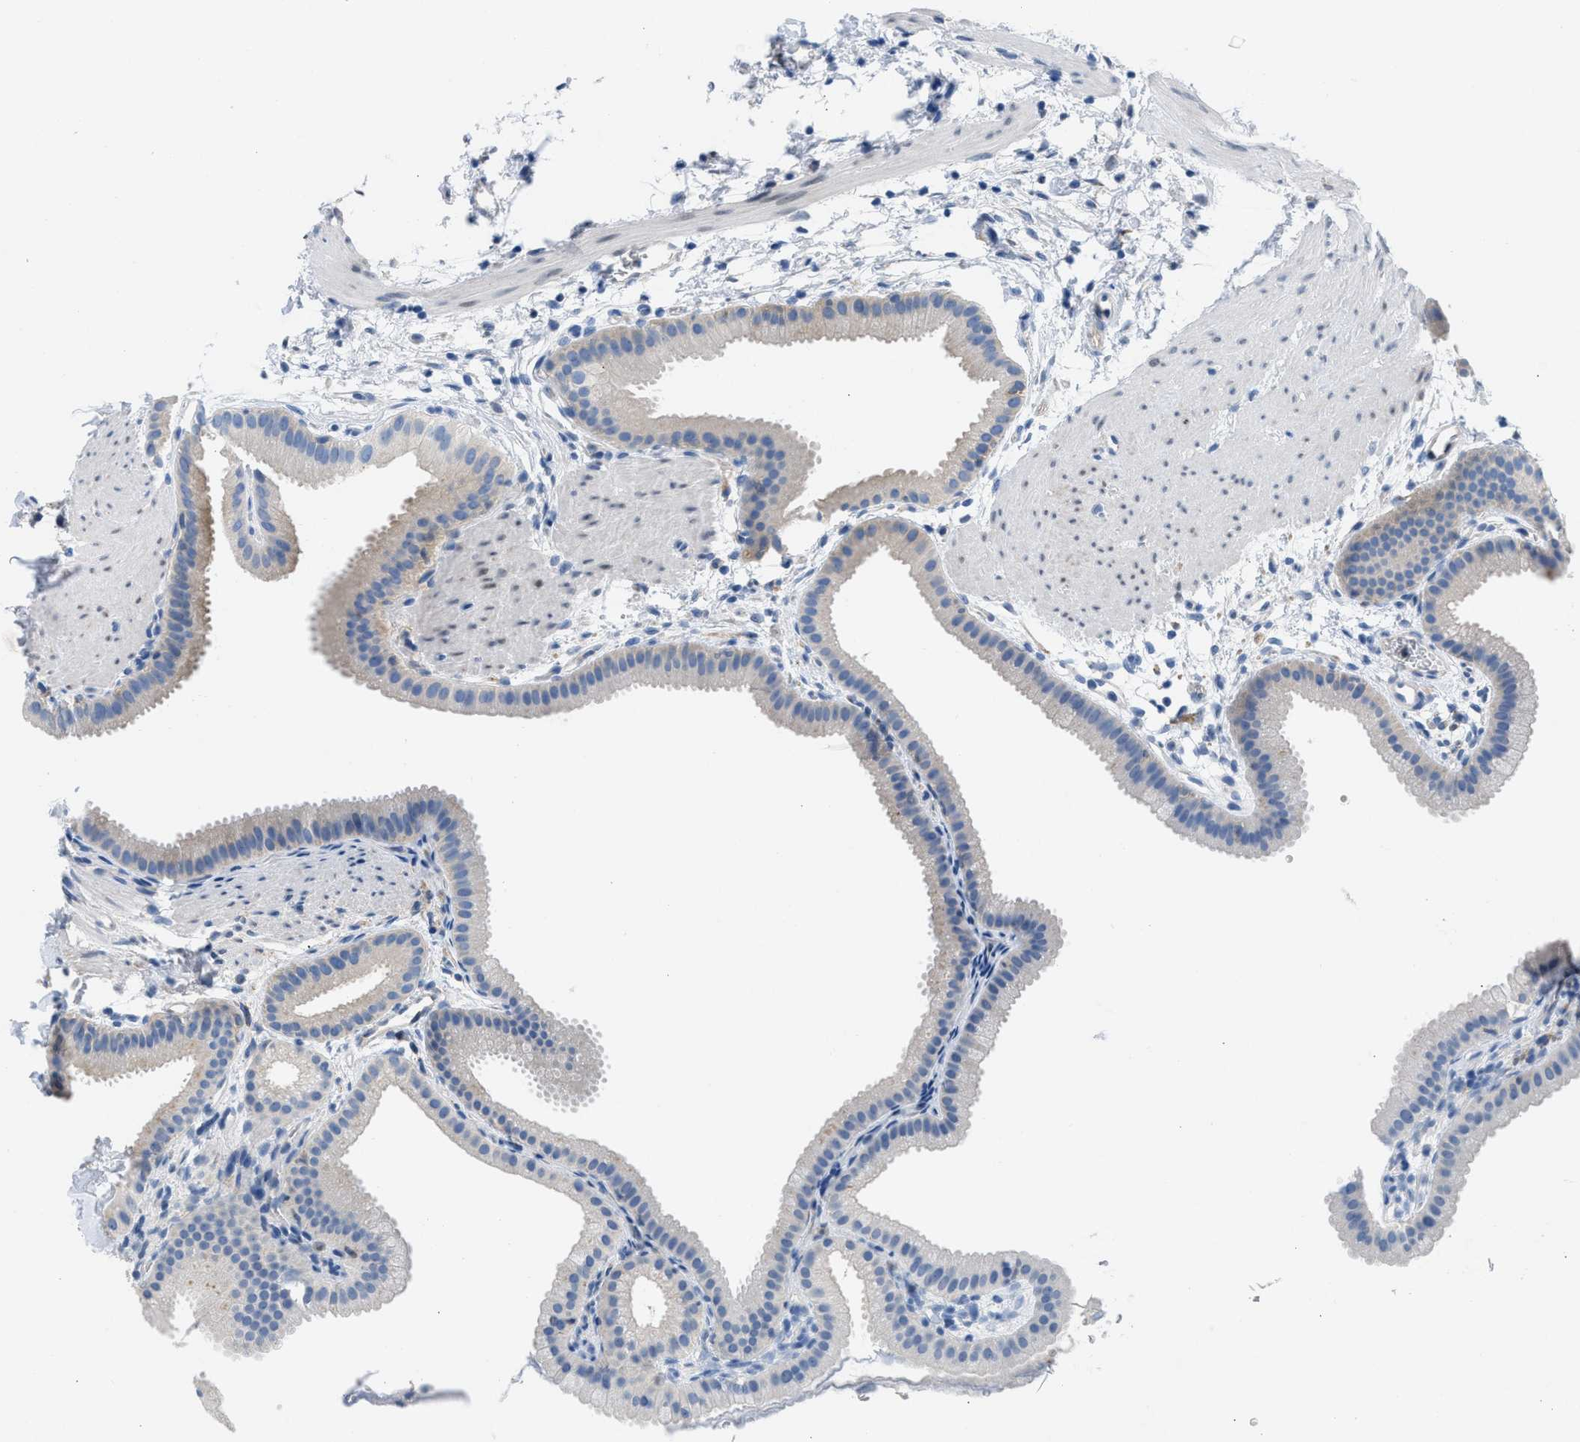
{"staining": {"intensity": "negative", "quantity": "none", "location": "none"}, "tissue": "gallbladder", "cell_type": "Glandular cells", "image_type": "normal", "snomed": [{"axis": "morphology", "description": "Normal tissue, NOS"}, {"axis": "topography", "description": "Gallbladder"}], "caption": "IHC photomicrograph of benign gallbladder: gallbladder stained with DAB (3,3'-diaminobenzidine) exhibits no significant protein staining in glandular cells.", "gene": "BNC2", "patient": {"sex": "female", "age": 64}}